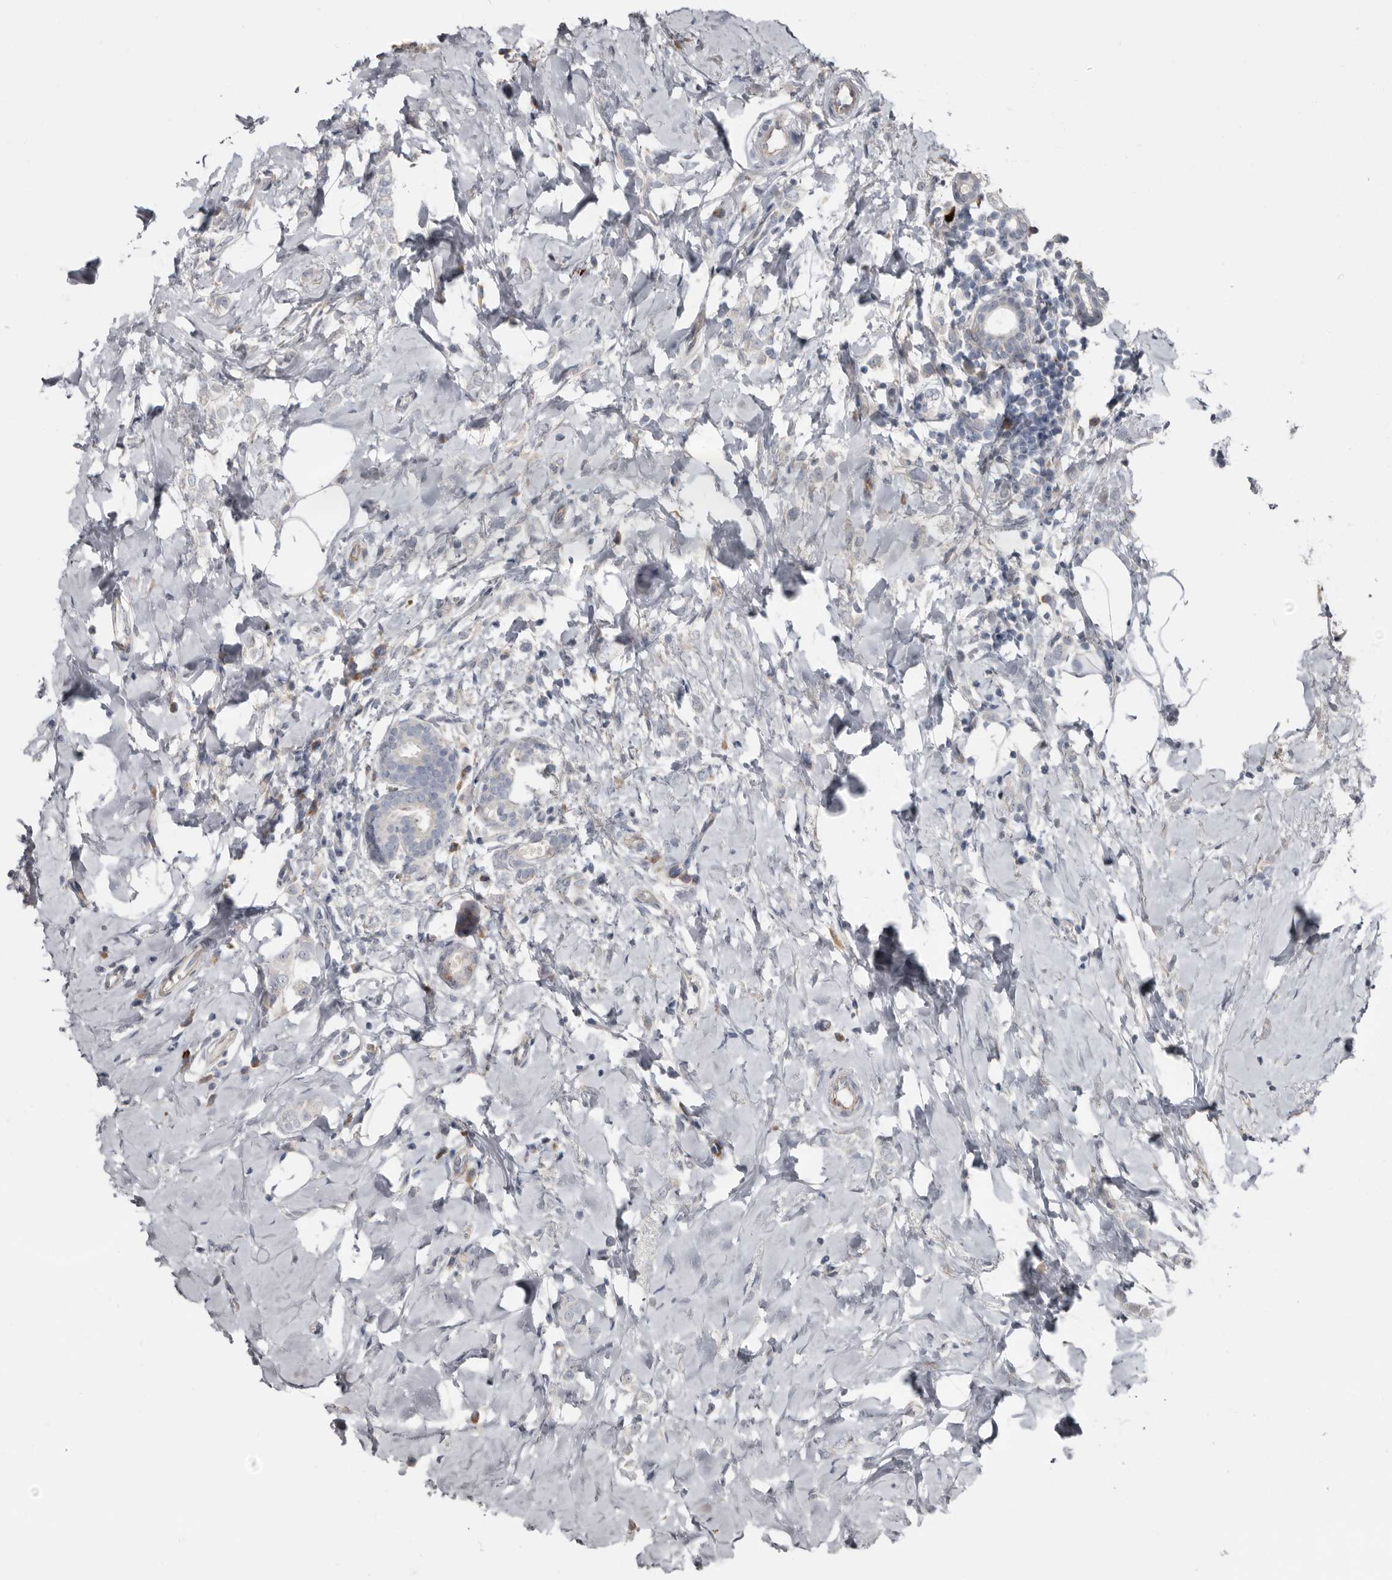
{"staining": {"intensity": "negative", "quantity": "none", "location": "none"}, "tissue": "breast cancer", "cell_type": "Tumor cells", "image_type": "cancer", "snomed": [{"axis": "morphology", "description": "Lobular carcinoma"}, {"axis": "topography", "description": "Breast"}], "caption": "There is no significant expression in tumor cells of lobular carcinoma (breast). (DAB IHC with hematoxylin counter stain).", "gene": "ZNF114", "patient": {"sex": "female", "age": 47}}